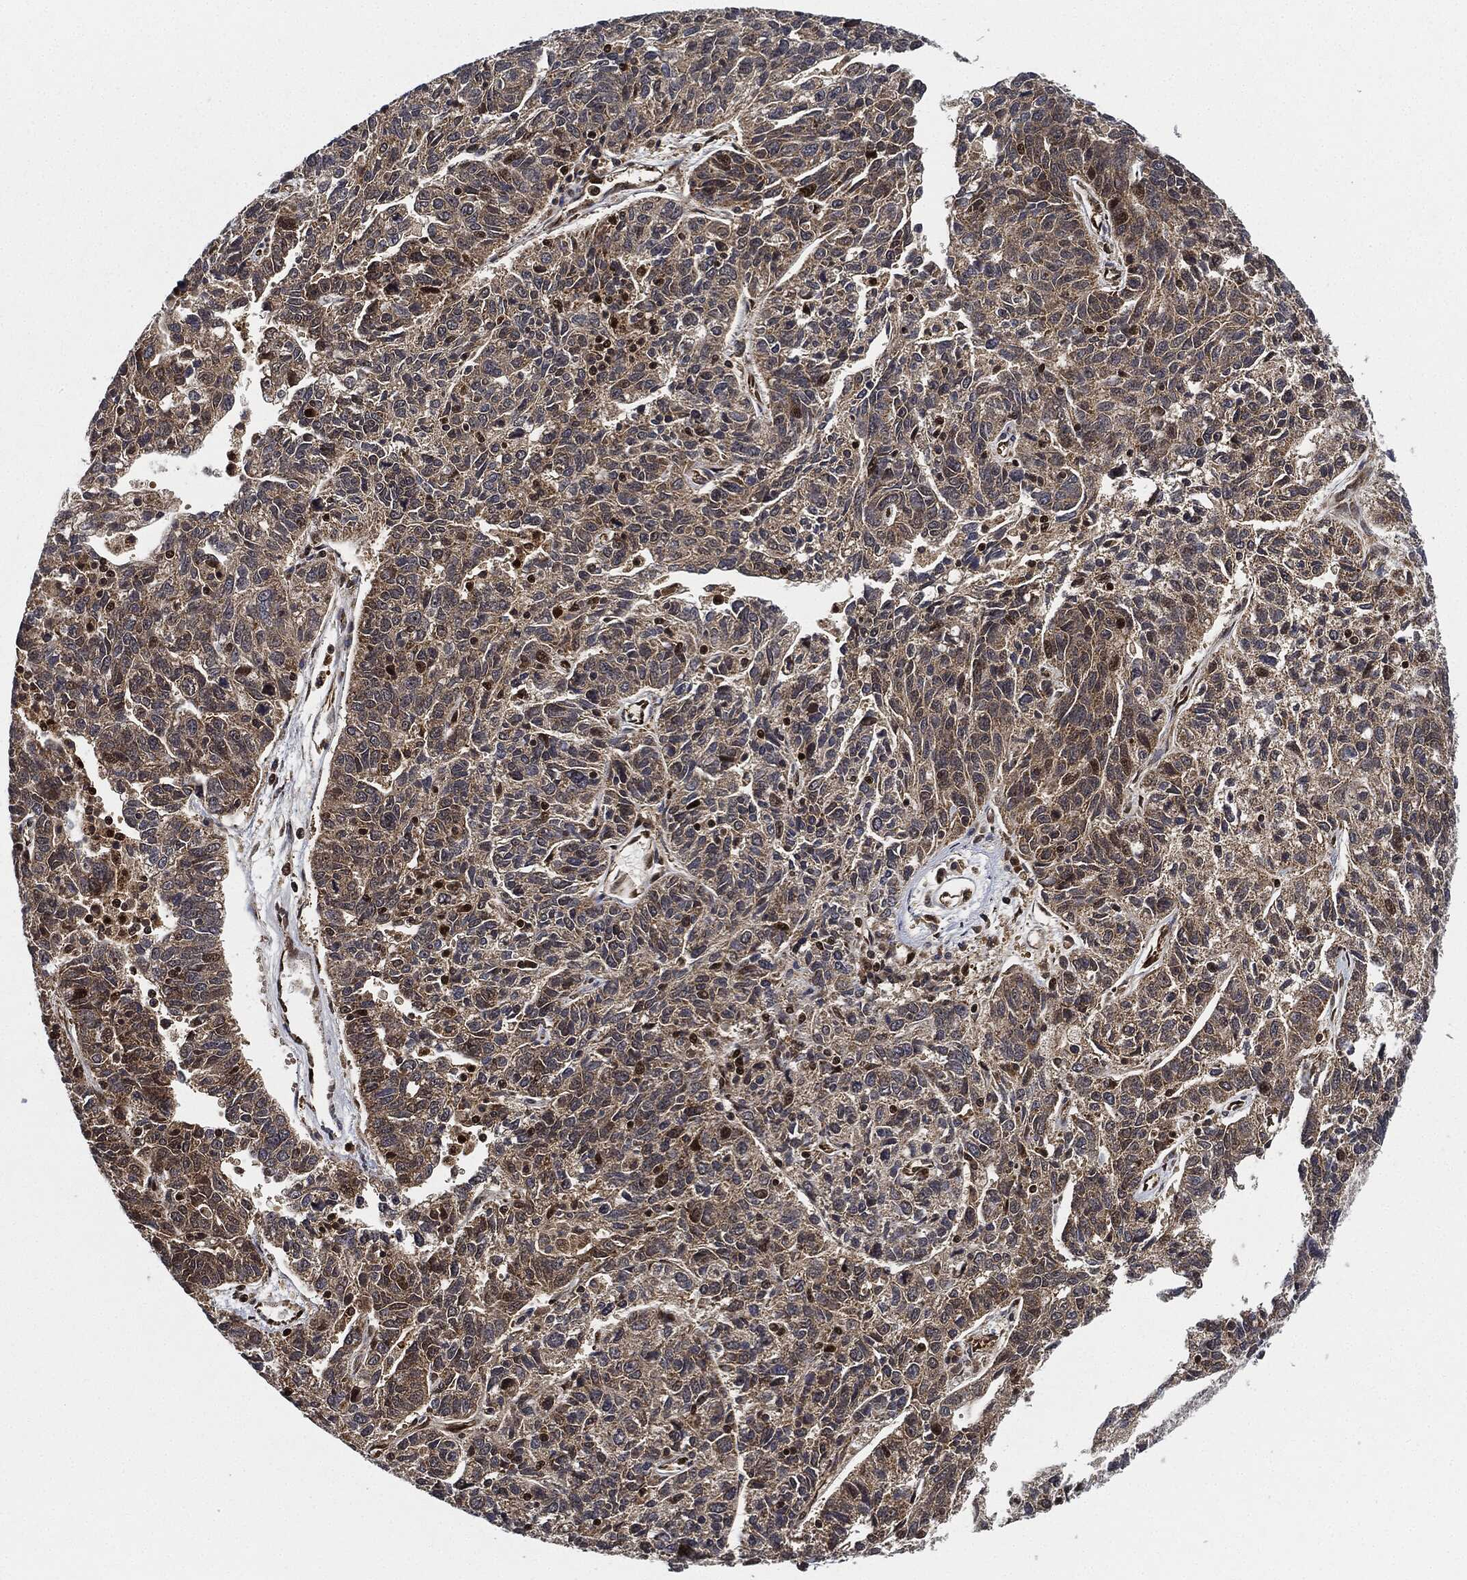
{"staining": {"intensity": "weak", "quantity": "<25%", "location": "cytoplasmic/membranous"}, "tissue": "ovarian cancer", "cell_type": "Tumor cells", "image_type": "cancer", "snomed": [{"axis": "morphology", "description": "Cystadenocarcinoma, serous, NOS"}, {"axis": "topography", "description": "Ovary"}], "caption": "IHC image of human serous cystadenocarcinoma (ovarian) stained for a protein (brown), which displays no positivity in tumor cells.", "gene": "RNASEL", "patient": {"sex": "female", "age": 71}}